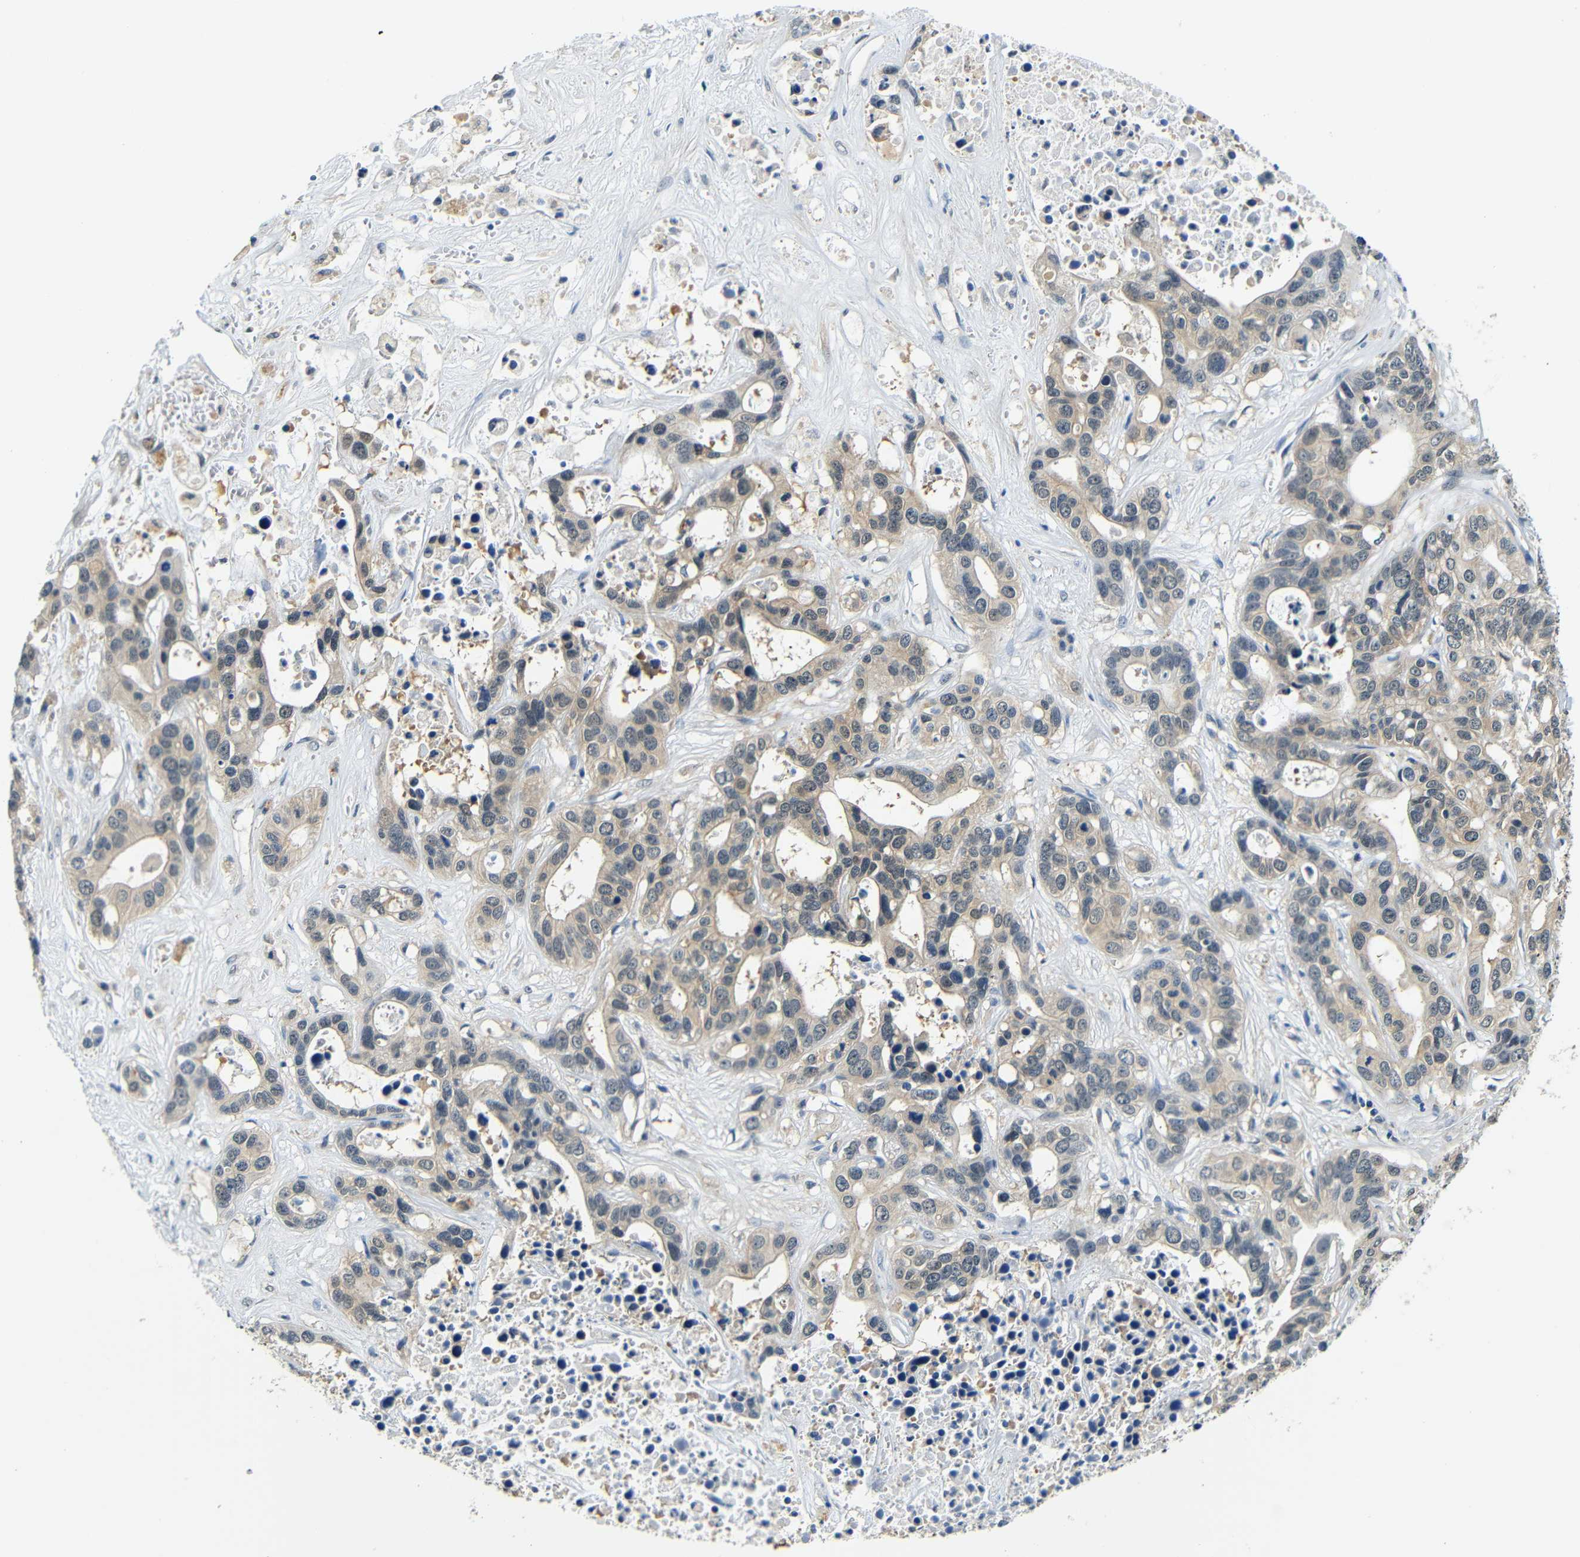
{"staining": {"intensity": "weak", "quantity": ">75%", "location": "cytoplasmic/membranous"}, "tissue": "liver cancer", "cell_type": "Tumor cells", "image_type": "cancer", "snomed": [{"axis": "morphology", "description": "Cholangiocarcinoma"}, {"axis": "topography", "description": "Liver"}], "caption": "DAB immunohistochemical staining of human liver cholangiocarcinoma exhibits weak cytoplasmic/membranous protein positivity in about >75% of tumor cells.", "gene": "ADAP1", "patient": {"sex": "female", "age": 65}}